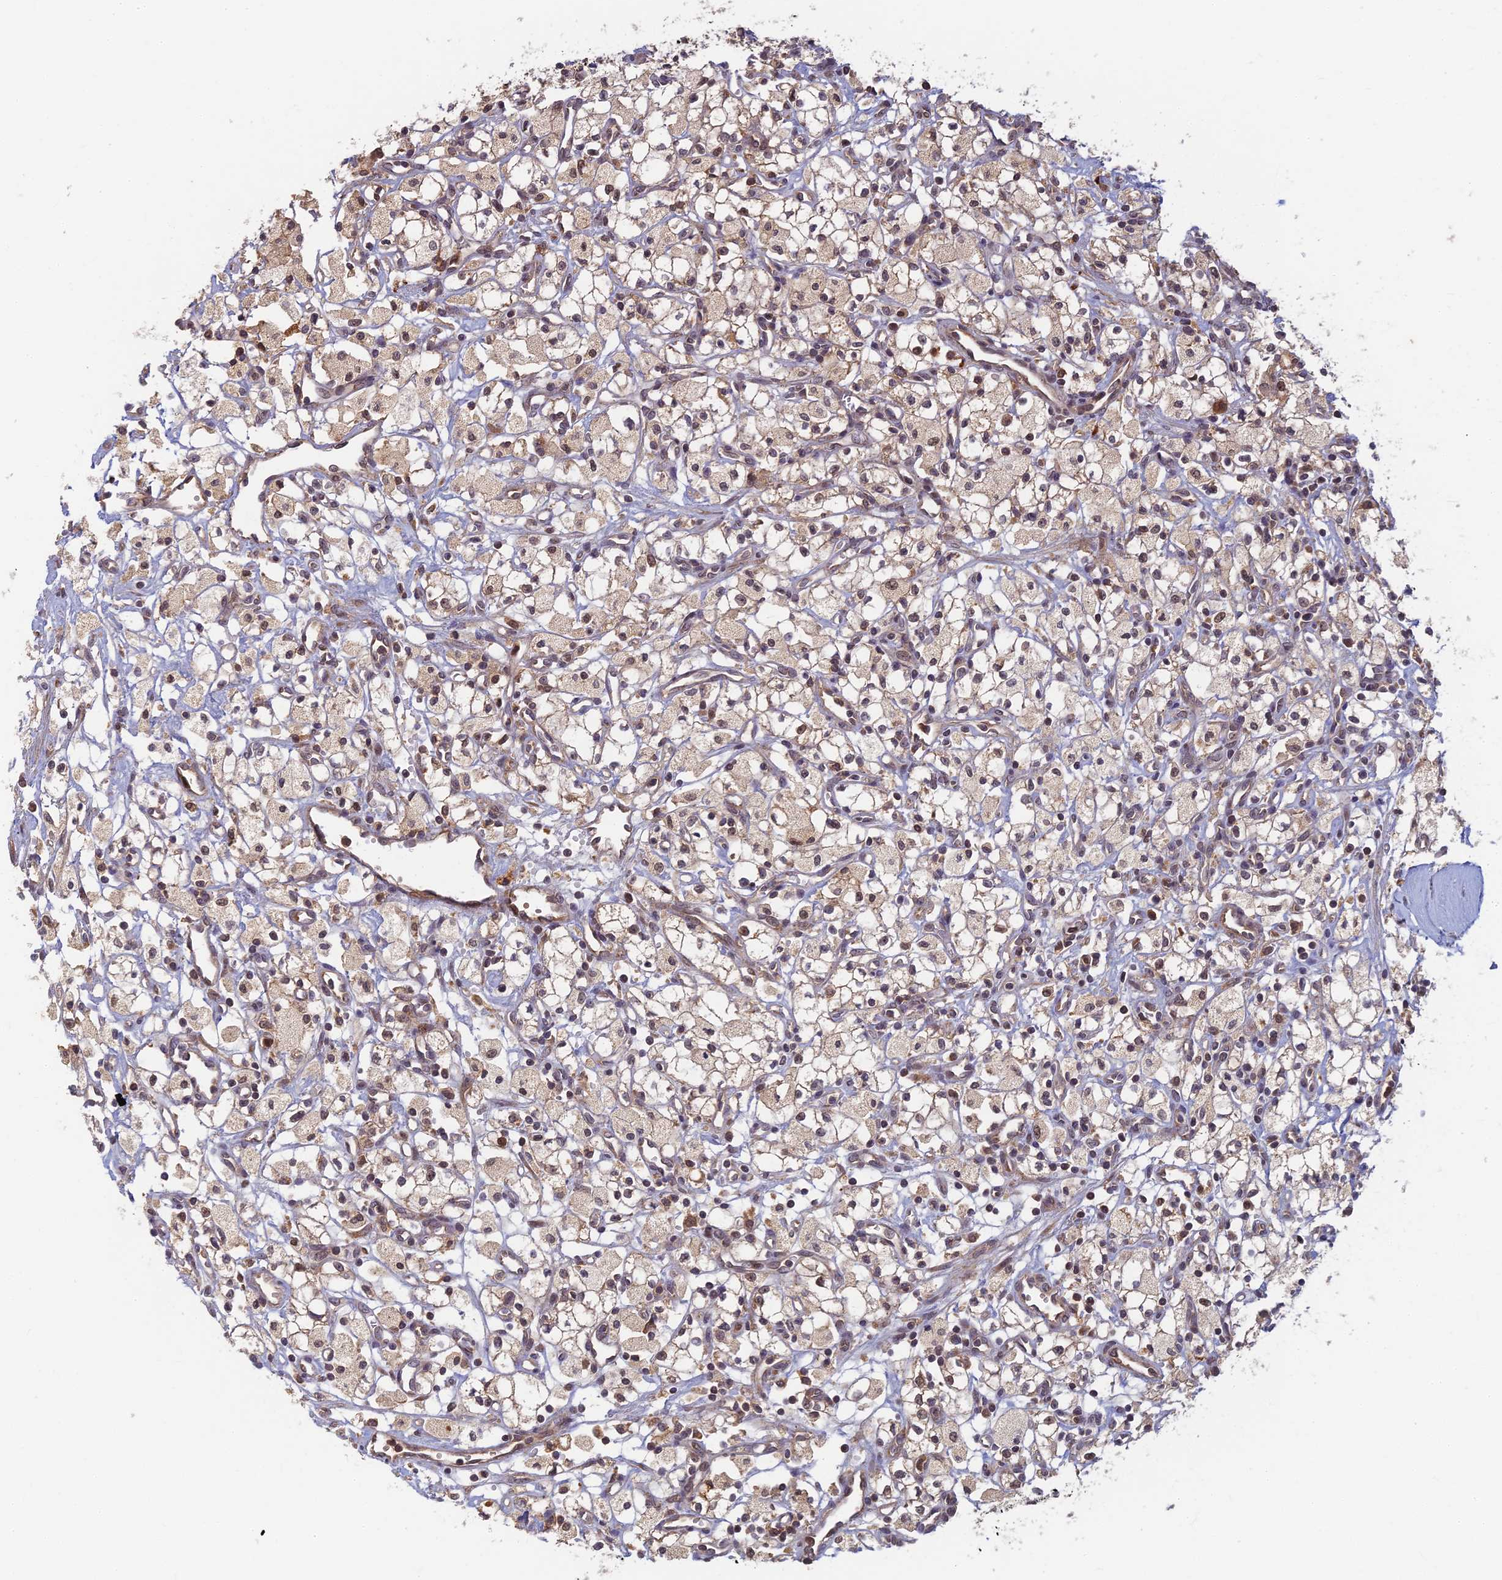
{"staining": {"intensity": "weak", "quantity": ">75%", "location": "cytoplasmic/membranous"}, "tissue": "renal cancer", "cell_type": "Tumor cells", "image_type": "cancer", "snomed": [{"axis": "morphology", "description": "Adenocarcinoma, NOS"}, {"axis": "topography", "description": "Kidney"}], "caption": "A brown stain shows weak cytoplasmic/membranous staining of a protein in human renal adenocarcinoma tumor cells.", "gene": "RGL3", "patient": {"sex": "male", "age": 59}}